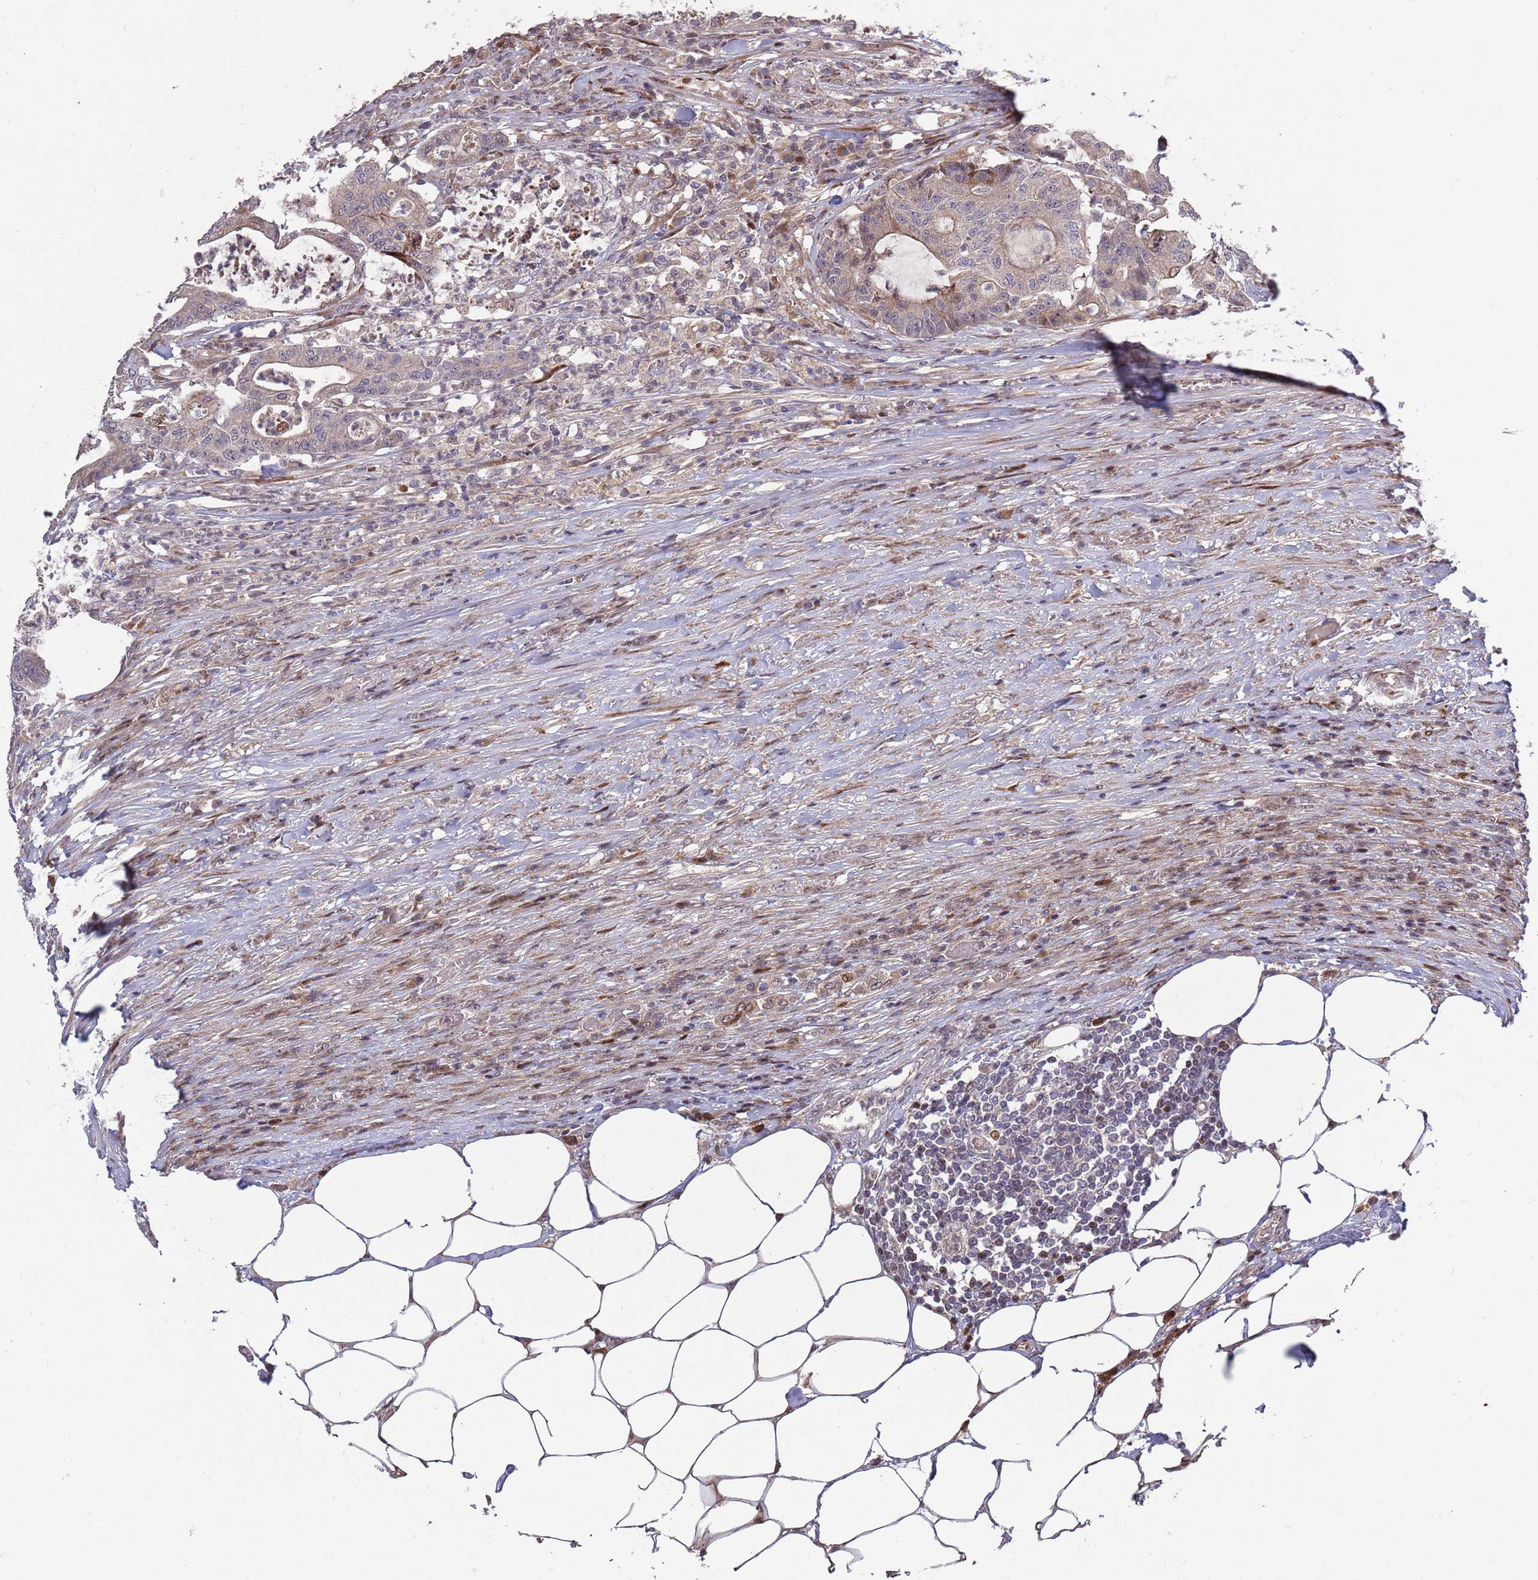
{"staining": {"intensity": "weak", "quantity": "<25%", "location": "cytoplasmic/membranous"}, "tissue": "colorectal cancer", "cell_type": "Tumor cells", "image_type": "cancer", "snomed": [{"axis": "morphology", "description": "Adenocarcinoma, NOS"}, {"axis": "topography", "description": "Colon"}], "caption": "An image of adenocarcinoma (colorectal) stained for a protein demonstrates no brown staining in tumor cells. (DAB (3,3'-diaminobenzidine) immunohistochemistry (IHC) visualized using brightfield microscopy, high magnification).", "gene": "SYNDIG1L", "patient": {"sex": "female", "age": 84}}